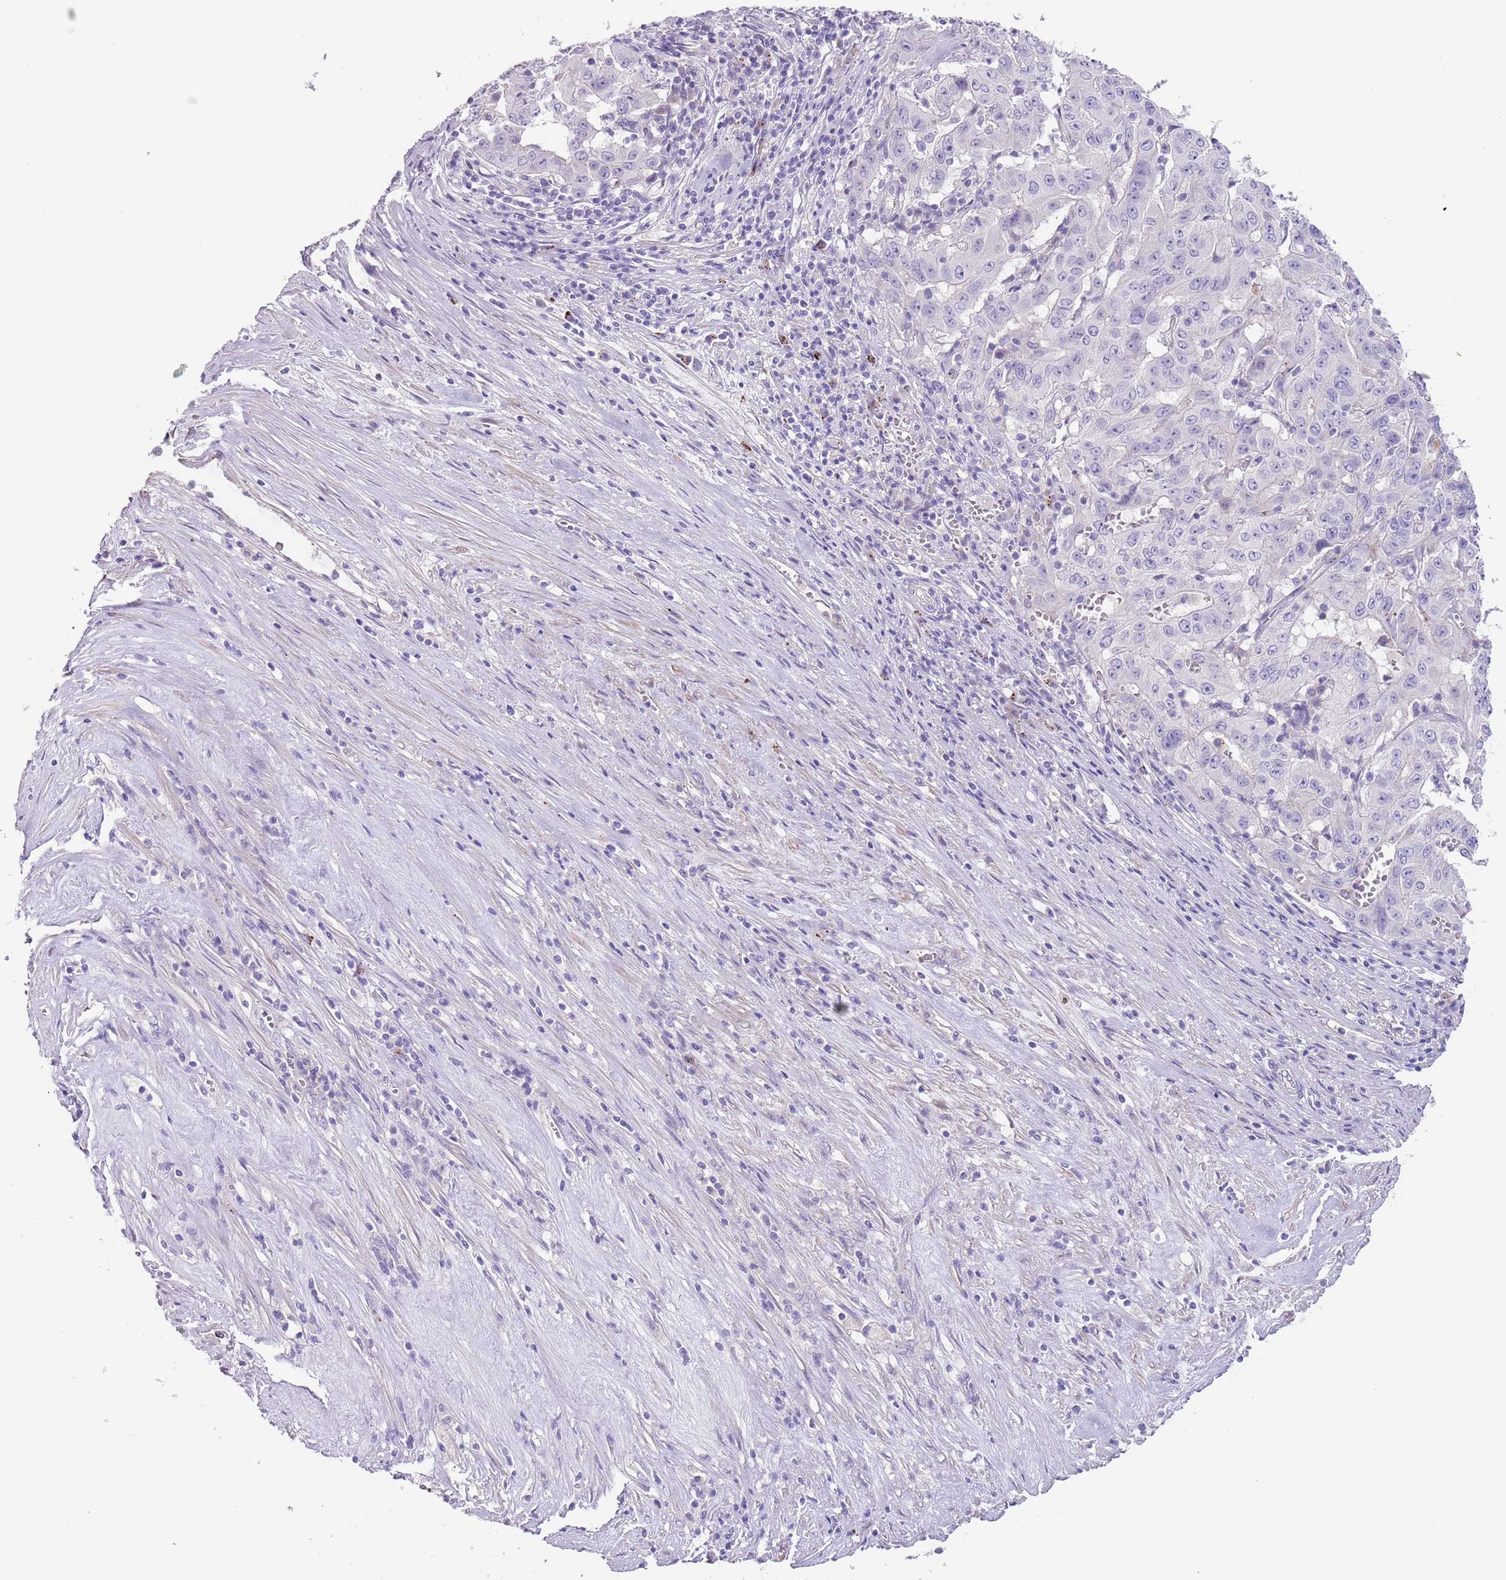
{"staining": {"intensity": "negative", "quantity": "none", "location": "none"}, "tissue": "pancreatic cancer", "cell_type": "Tumor cells", "image_type": "cancer", "snomed": [{"axis": "morphology", "description": "Adenocarcinoma, NOS"}, {"axis": "topography", "description": "Pancreas"}], "caption": "Pancreatic adenocarcinoma was stained to show a protein in brown. There is no significant staining in tumor cells.", "gene": "LRRN3", "patient": {"sex": "male", "age": 63}}